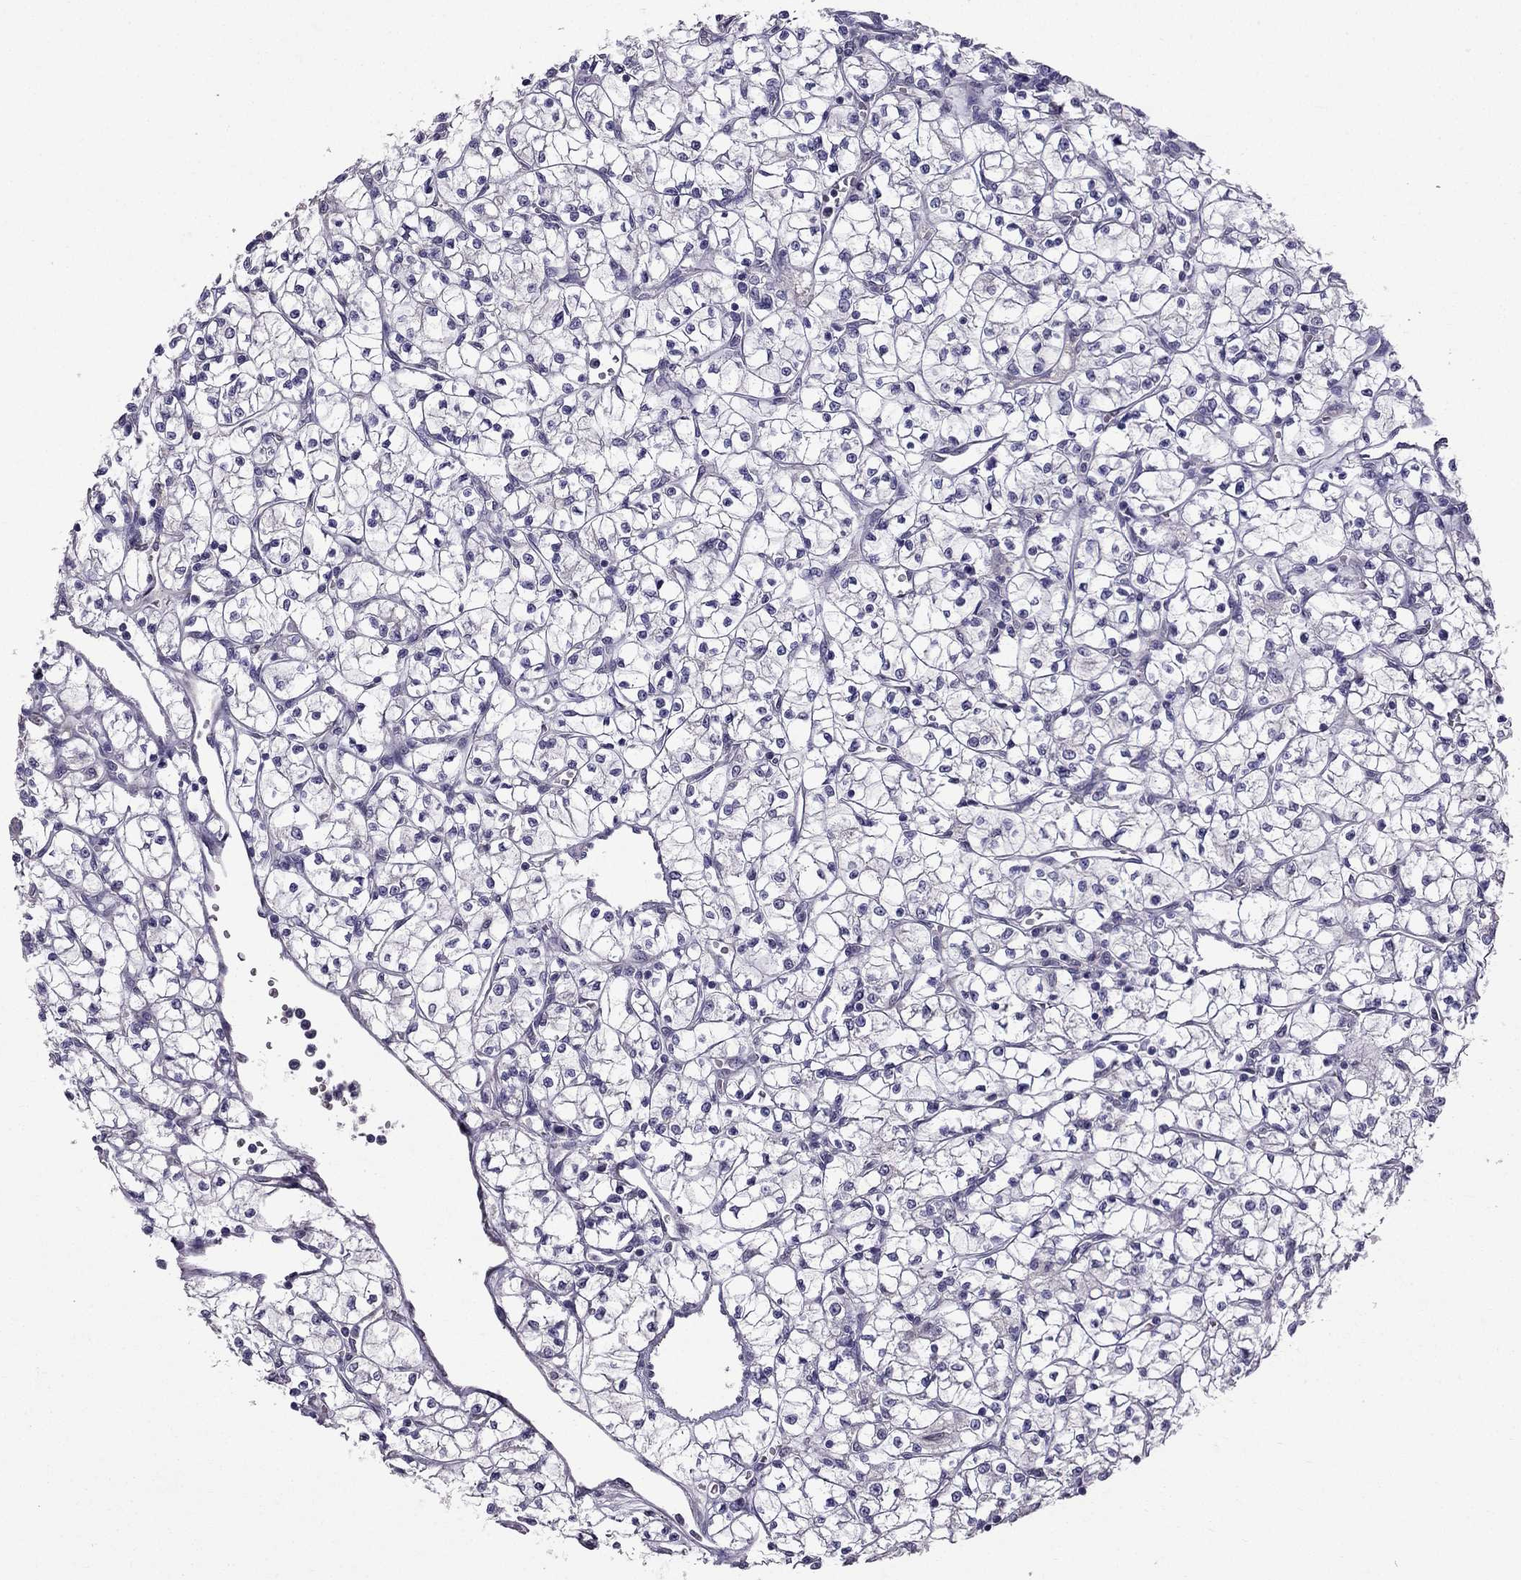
{"staining": {"intensity": "negative", "quantity": "none", "location": "none"}, "tissue": "renal cancer", "cell_type": "Tumor cells", "image_type": "cancer", "snomed": [{"axis": "morphology", "description": "Adenocarcinoma, NOS"}, {"axis": "topography", "description": "Kidney"}], "caption": "Tumor cells are negative for brown protein staining in renal adenocarcinoma.", "gene": "SCG5", "patient": {"sex": "female", "age": 64}}